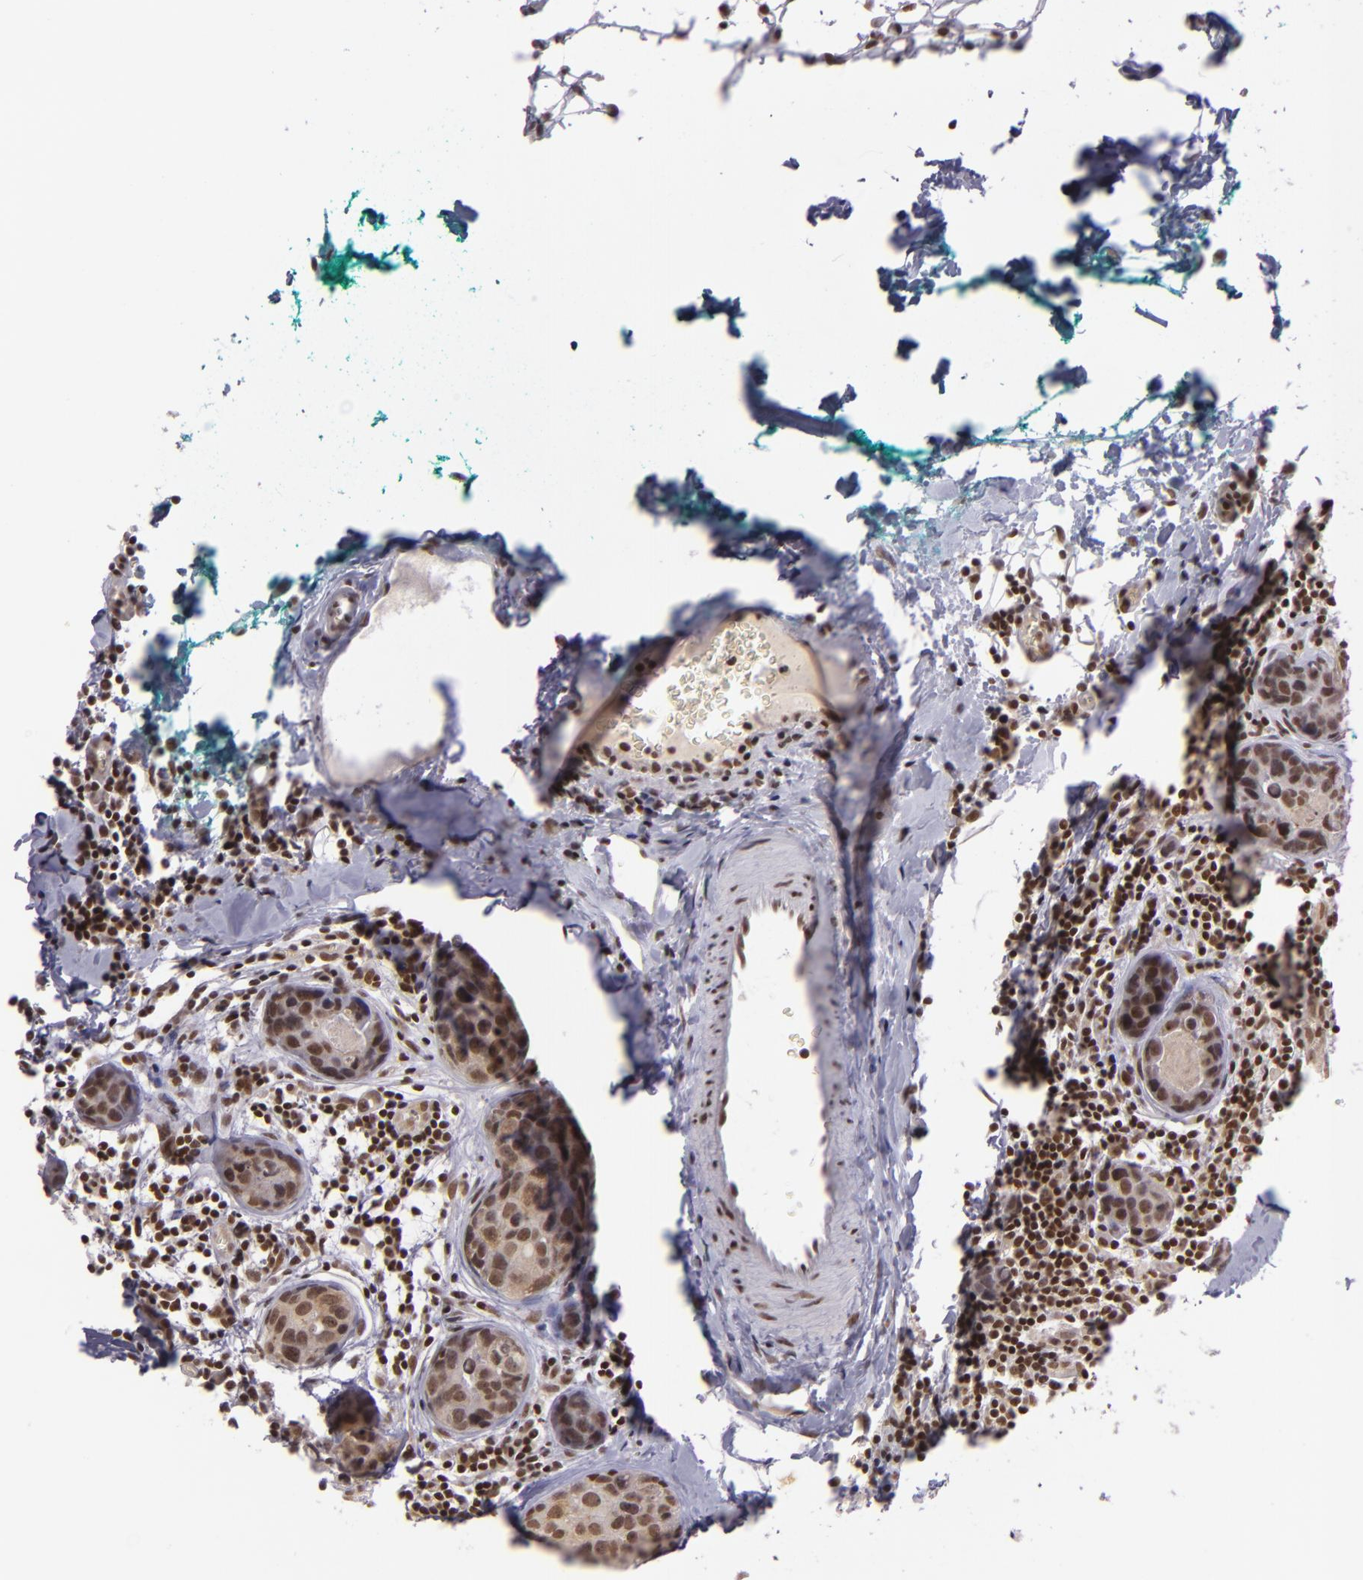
{"staining": {"intensity": "moderate", "quantity": ">75%", "location": "nuclear"}, "tissue": "breast cancer", "cell_type": "Tumor cells", "image_type": "cancer", "snomed": [{"axis": "morphology", "description": "Duct carcinoma"}, {"axis": "topography", "description": "Breast"}], "caption": "IHC staining of breast intraductal carcinoma, which shows medium levels of moderate nuclear expression in about >75% of tumor cells indicating moderate nuclear protein positivity. The staining was performed using DAB (3,3'-diaminobenzidine) (brown) for protein detection and nuclei were counterstained in hematoxylin (blue).", "gene": "ZFX", "patient": {"sex": "female", "age": 24}}